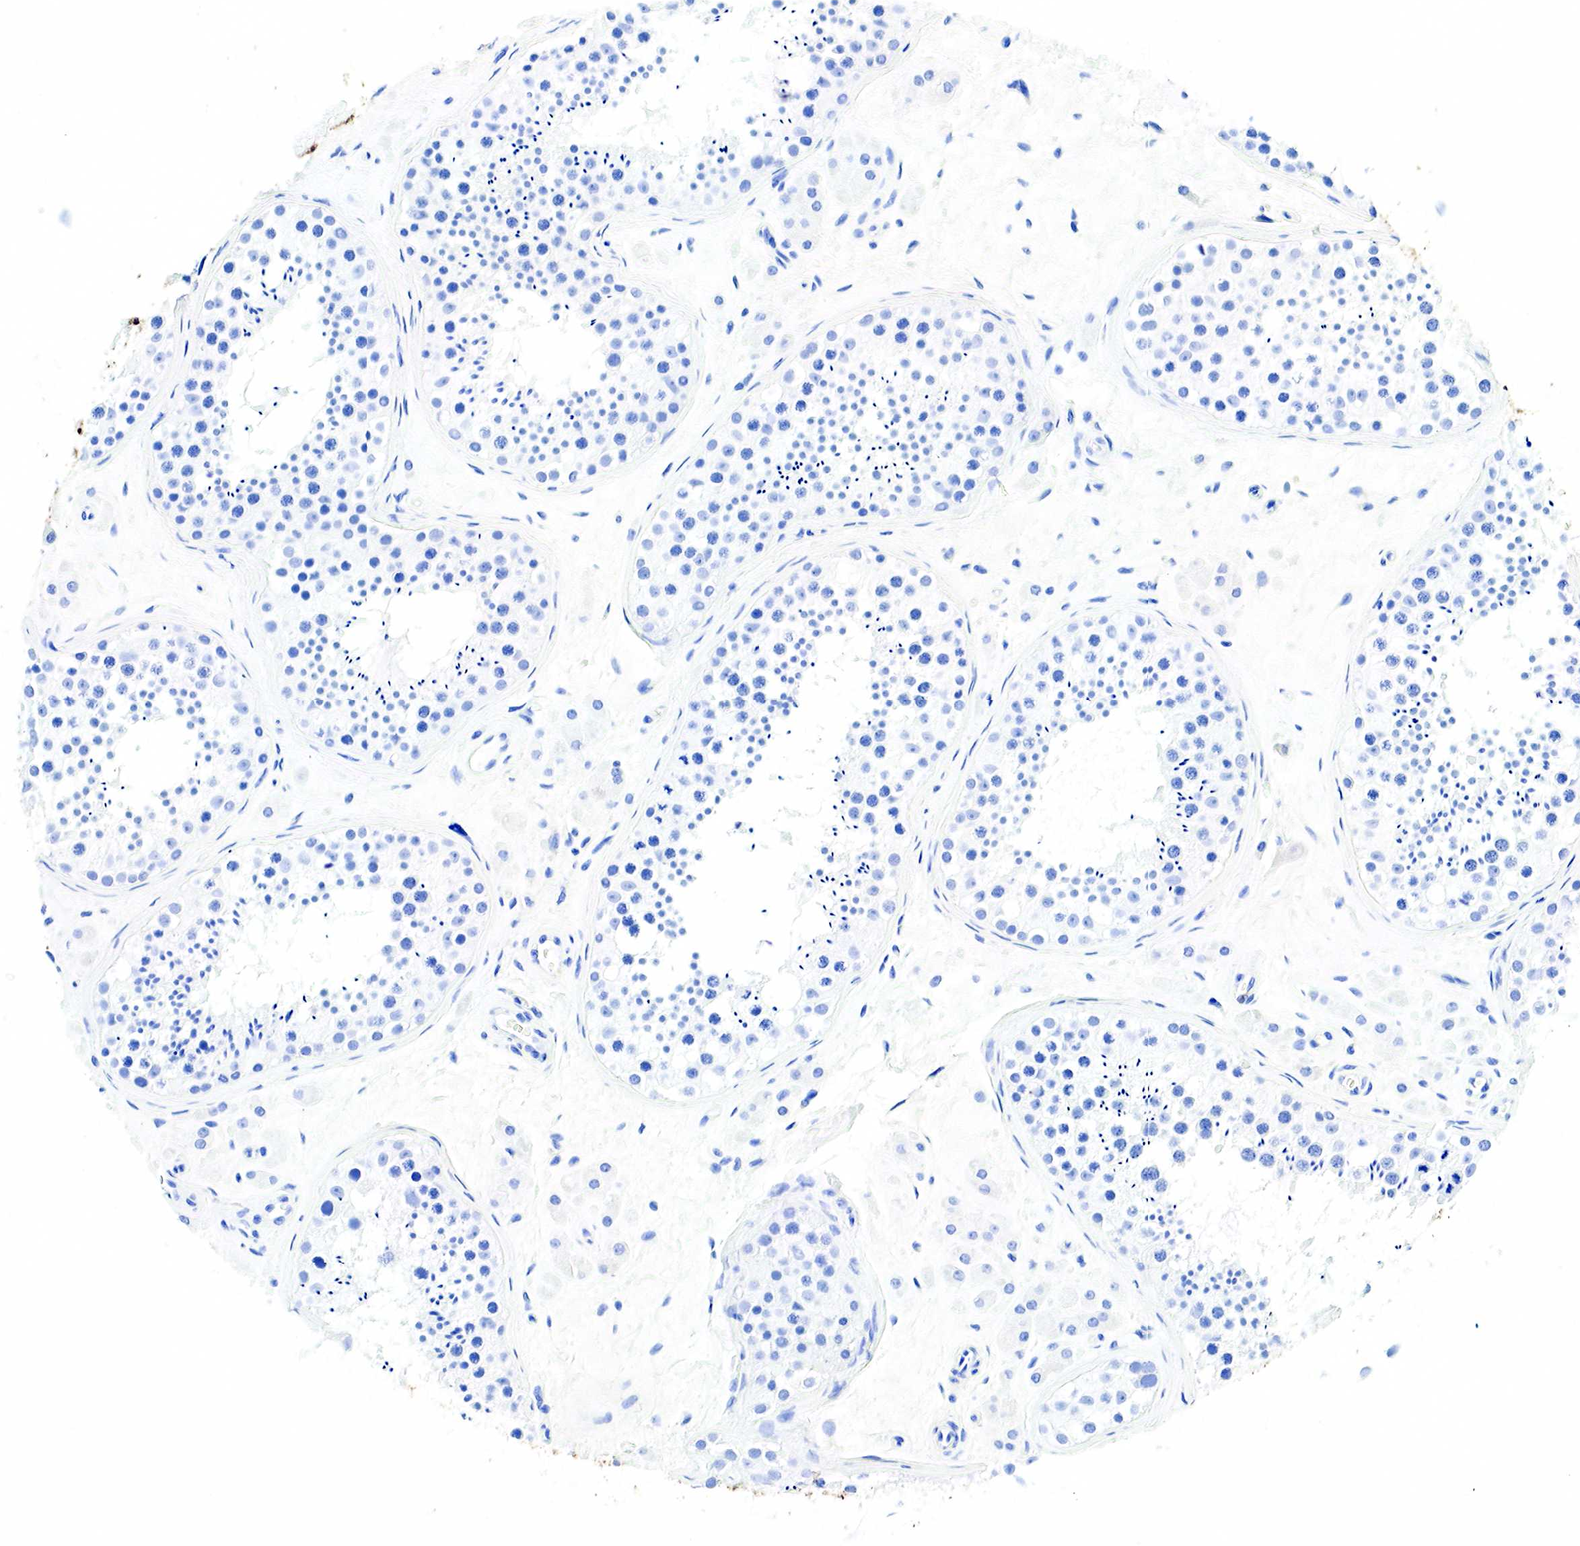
{"staining": {"intensity": "negative", "quantity": "none", "location": "none"}, "tissue": "testis", "cell_type": "Cells in seminiferous ducts", "image_type": "normal", "snomed": [{"axis": "morphology", "description": "Normal tissue, NOS"}, {"axis": "topography", "description": "Testis"}], "caption": "IHC photomicrograph of benign testis stained for a protein (brown), which shows no expression in cells in seminiferous ducts.", "gene": "KRT7", "patient": {"sex": "male", "age": 38}}